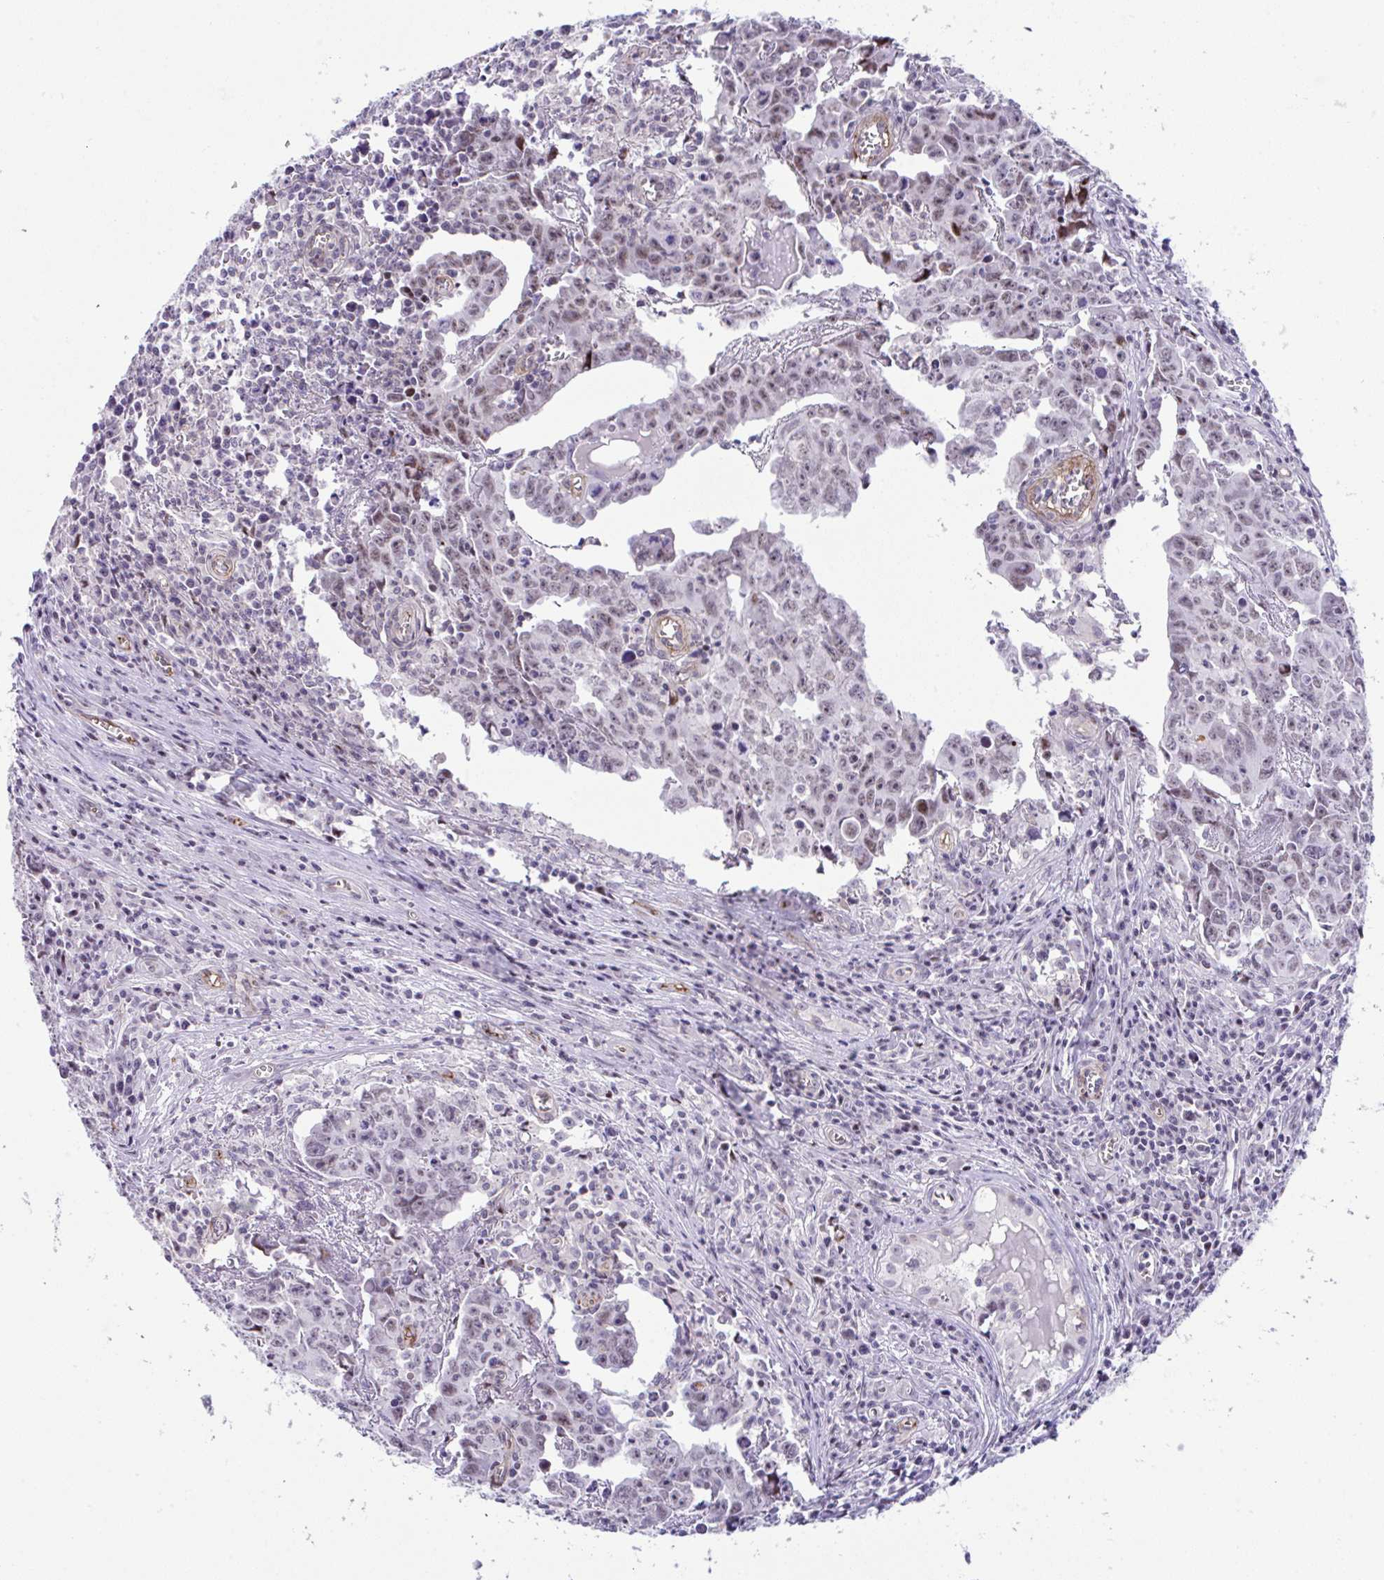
{"staining": {"intensity": "weak", "quantity": "25%-75%", "location": "nuclear"}, "tissue": "testis cancer", "cell_type": "Tumor cells", "image_type": "cancer", "snomed": [{"axis": "morphology", "description": "Carcinoma, Embryonal, NOS"}, {"axis": "topography", "description": "Testis"}], "caption": "This is an image of immunohistochemistry staining of testis embryonal carcinoma, which shows weak staining in the nuclear of tumor cells.", "gene": "FBXO34", "patient": {"sex": "male", "age": 22}}